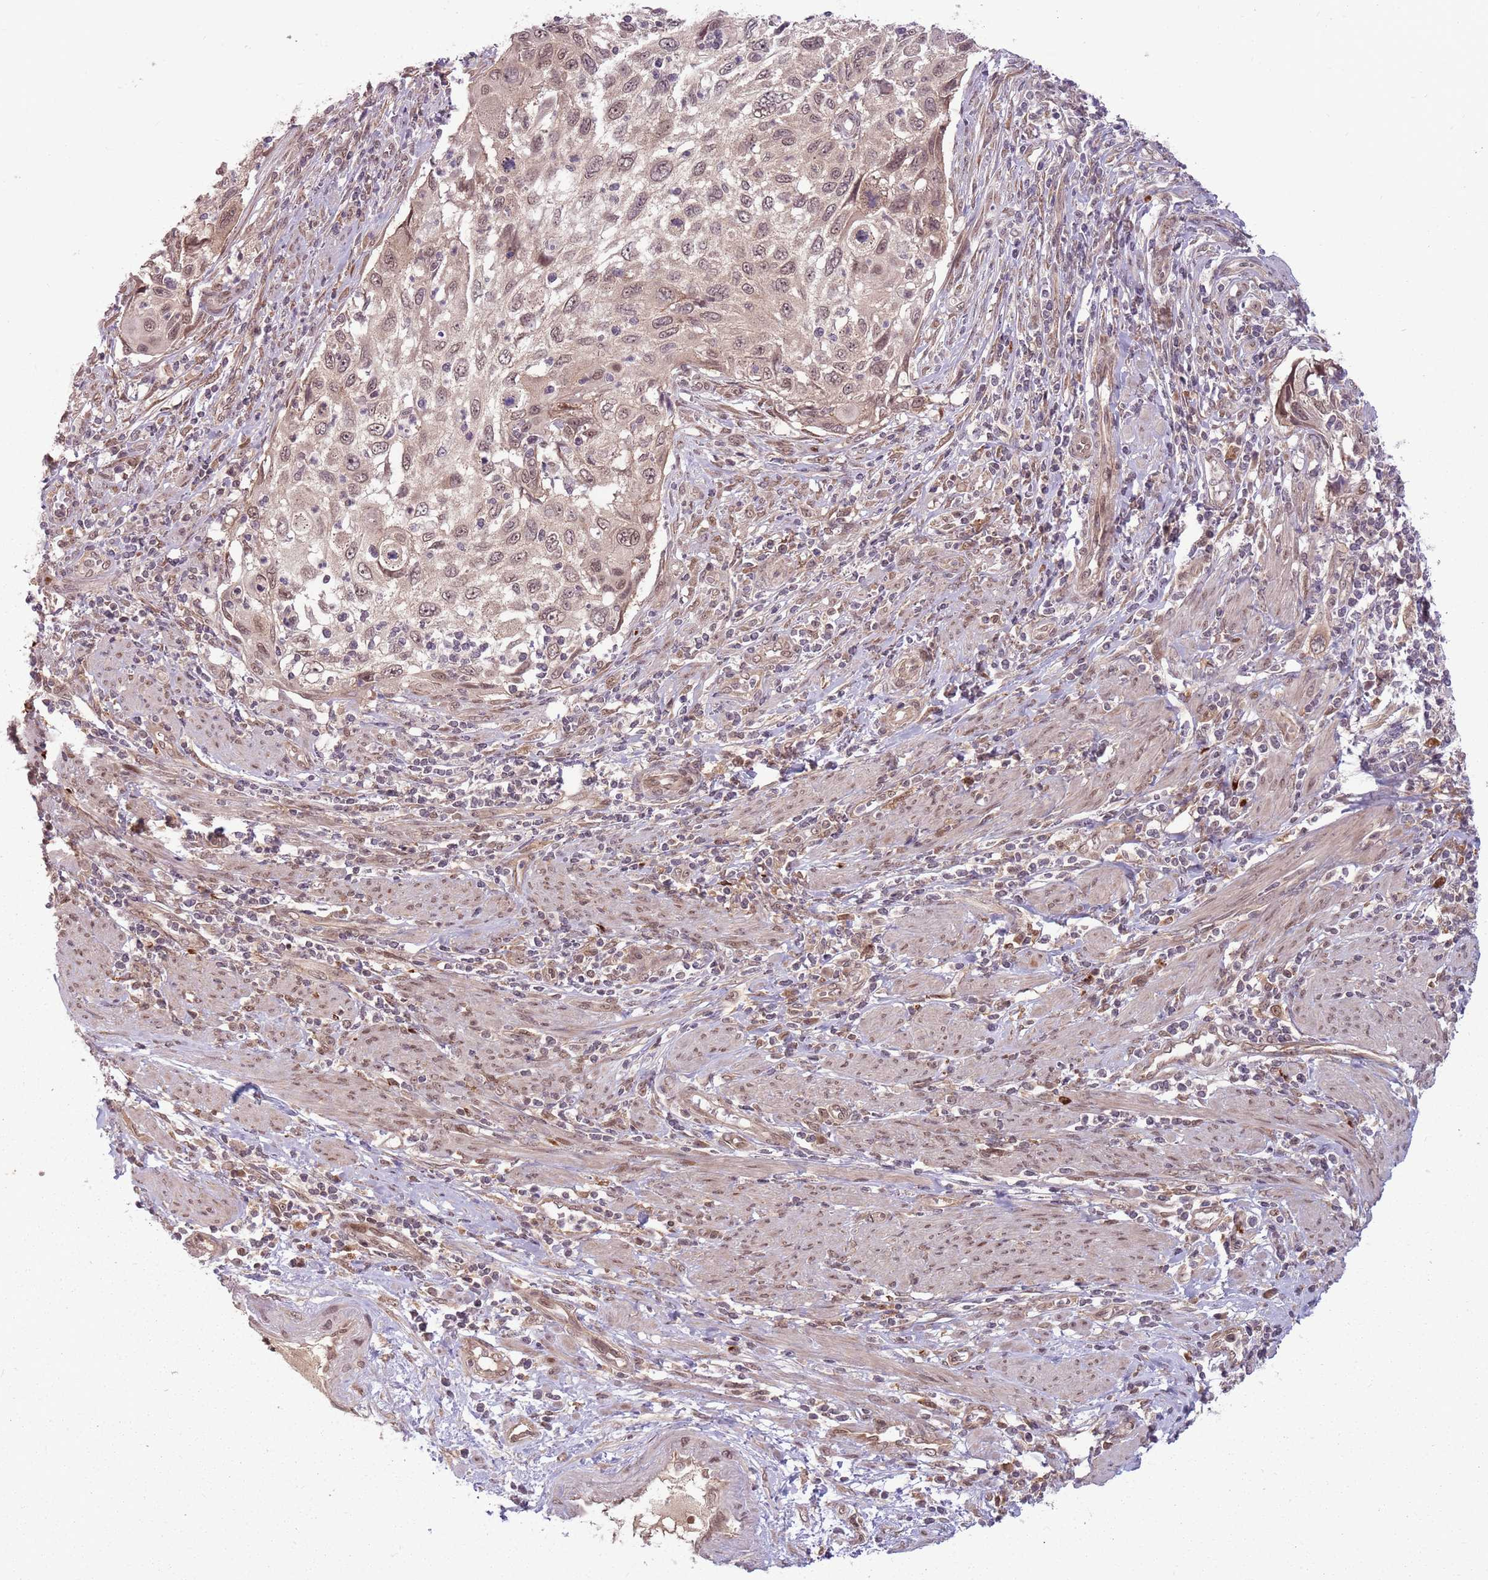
{"staining": {"intensity": "weak", "quantity": "25%-75%", "location": "cytoplasmic/membranous,nuclear"}, "tissue": "cervical cancer", "cell_type": "Tumor cells", "image_type": "cancer", "snomed": [{"axis": "morphology", "description": "Squamous cell carcinoma, NOS"}, {"axis": "topography", "description": "Cervix"}], "caption": "The image reveals staining of cervical cancer, revealing weak cytoplasmic/membranous and nuclear protein staining (brown color) within tumor cells. The staining was performed using DAB to visualize the protein expression in brown, while the nuclei were stained in blue with hematoxylin (Magnification: 20x).", "gene": "ADAMTS3", "patient": {"sex": "female", "age": 70}}